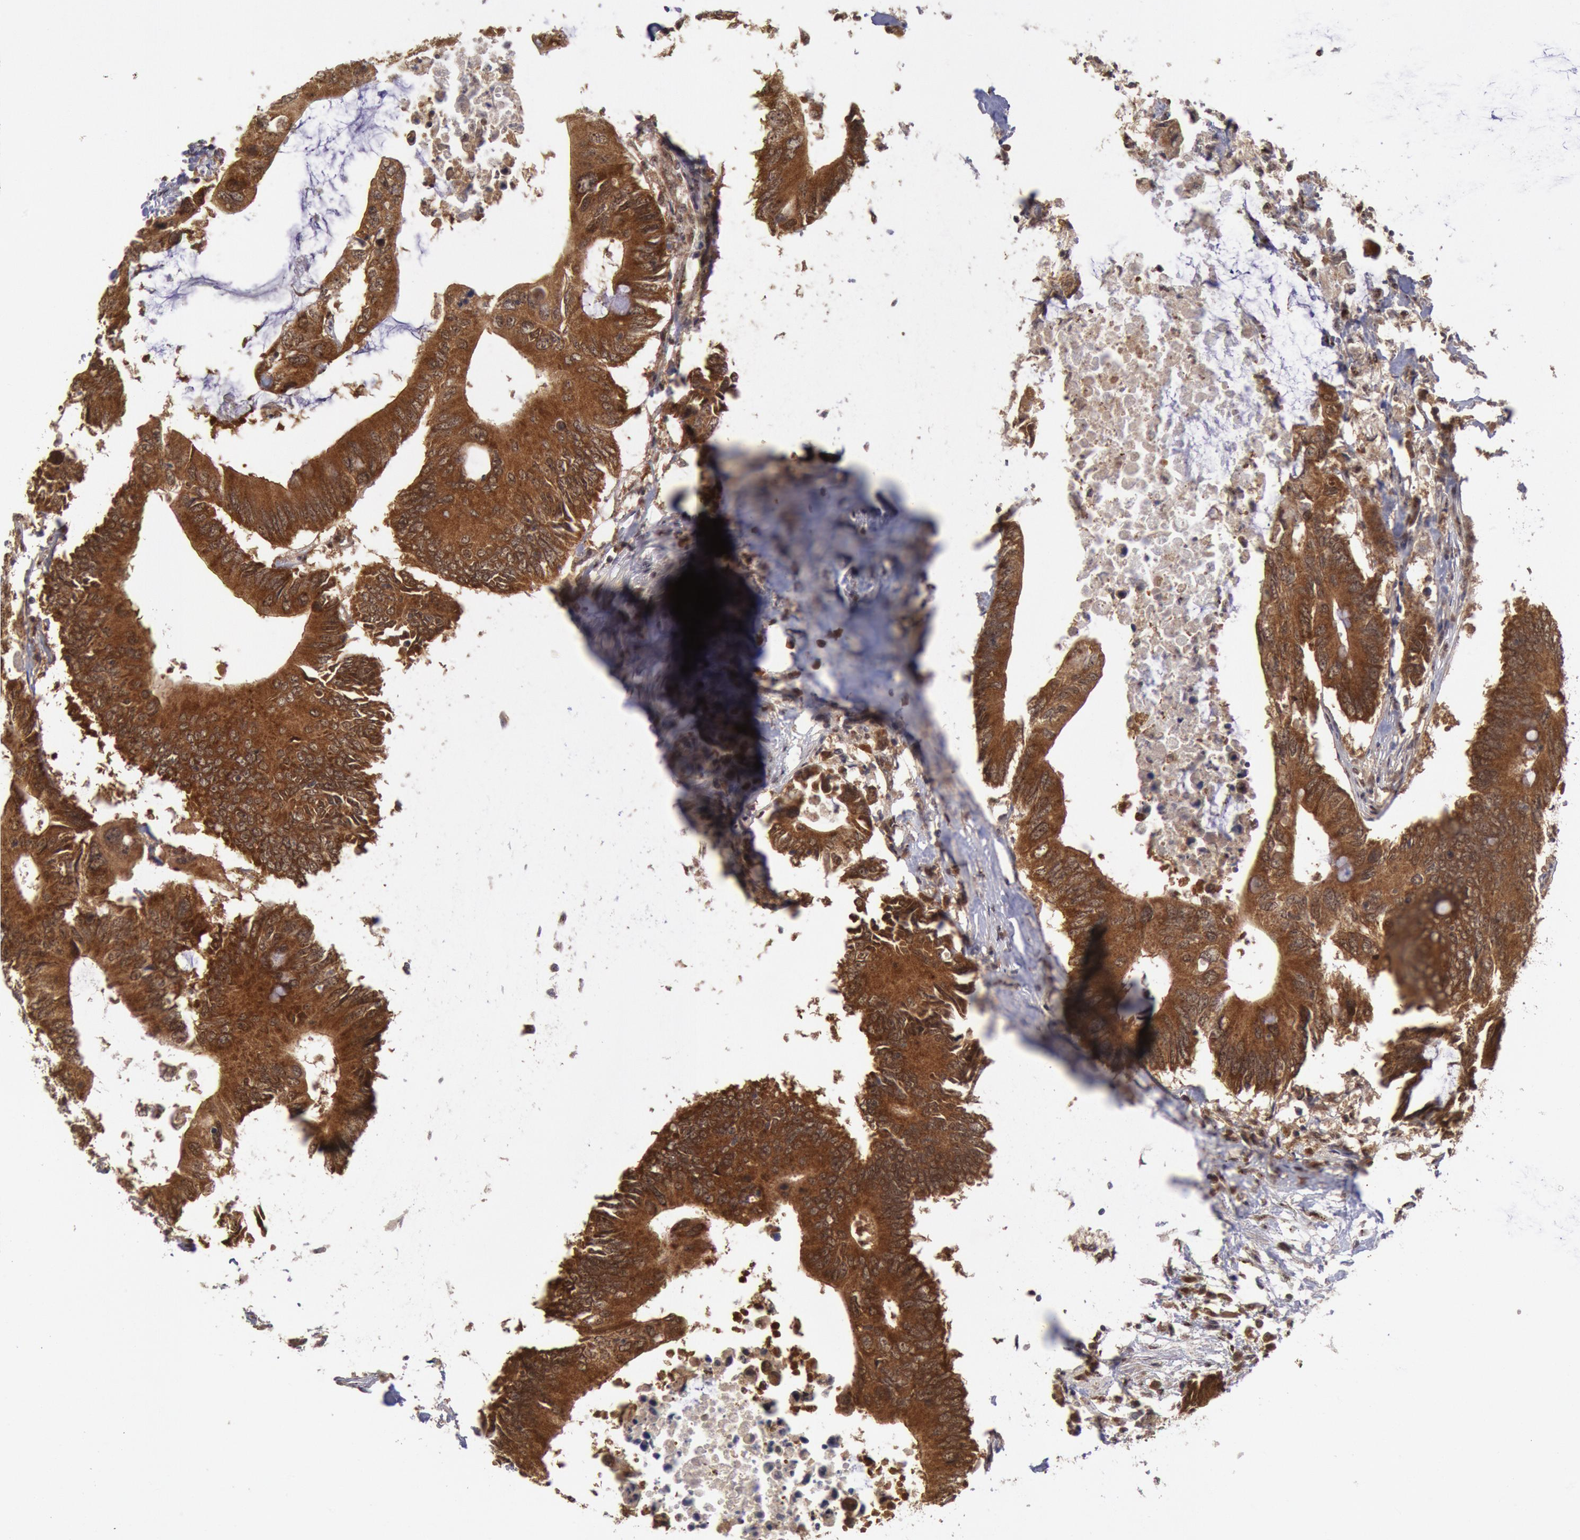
{"staining": {"intensity": "strong", "quantity": ">75%", "location": "cytoplasmic/membranous"}, "tissue": "colorectal cancer", "cell_type": "Tumor cells", "image_type": "cancer", "snomed": [{"axis": "morphology", "description": "Adenocarcinoma, NOS"}, {"axis": "topography", "description": "Colon"}], "caption": "Immunohistochemistry histopathology image of human colorectal cancer stained for a protein (brown), which displays high levels of strong cytoplasmic/membranous expression in approximately >75% of tumor cells.", "gene": "STX17", "patient": {"sex": "male", "age": 71}}